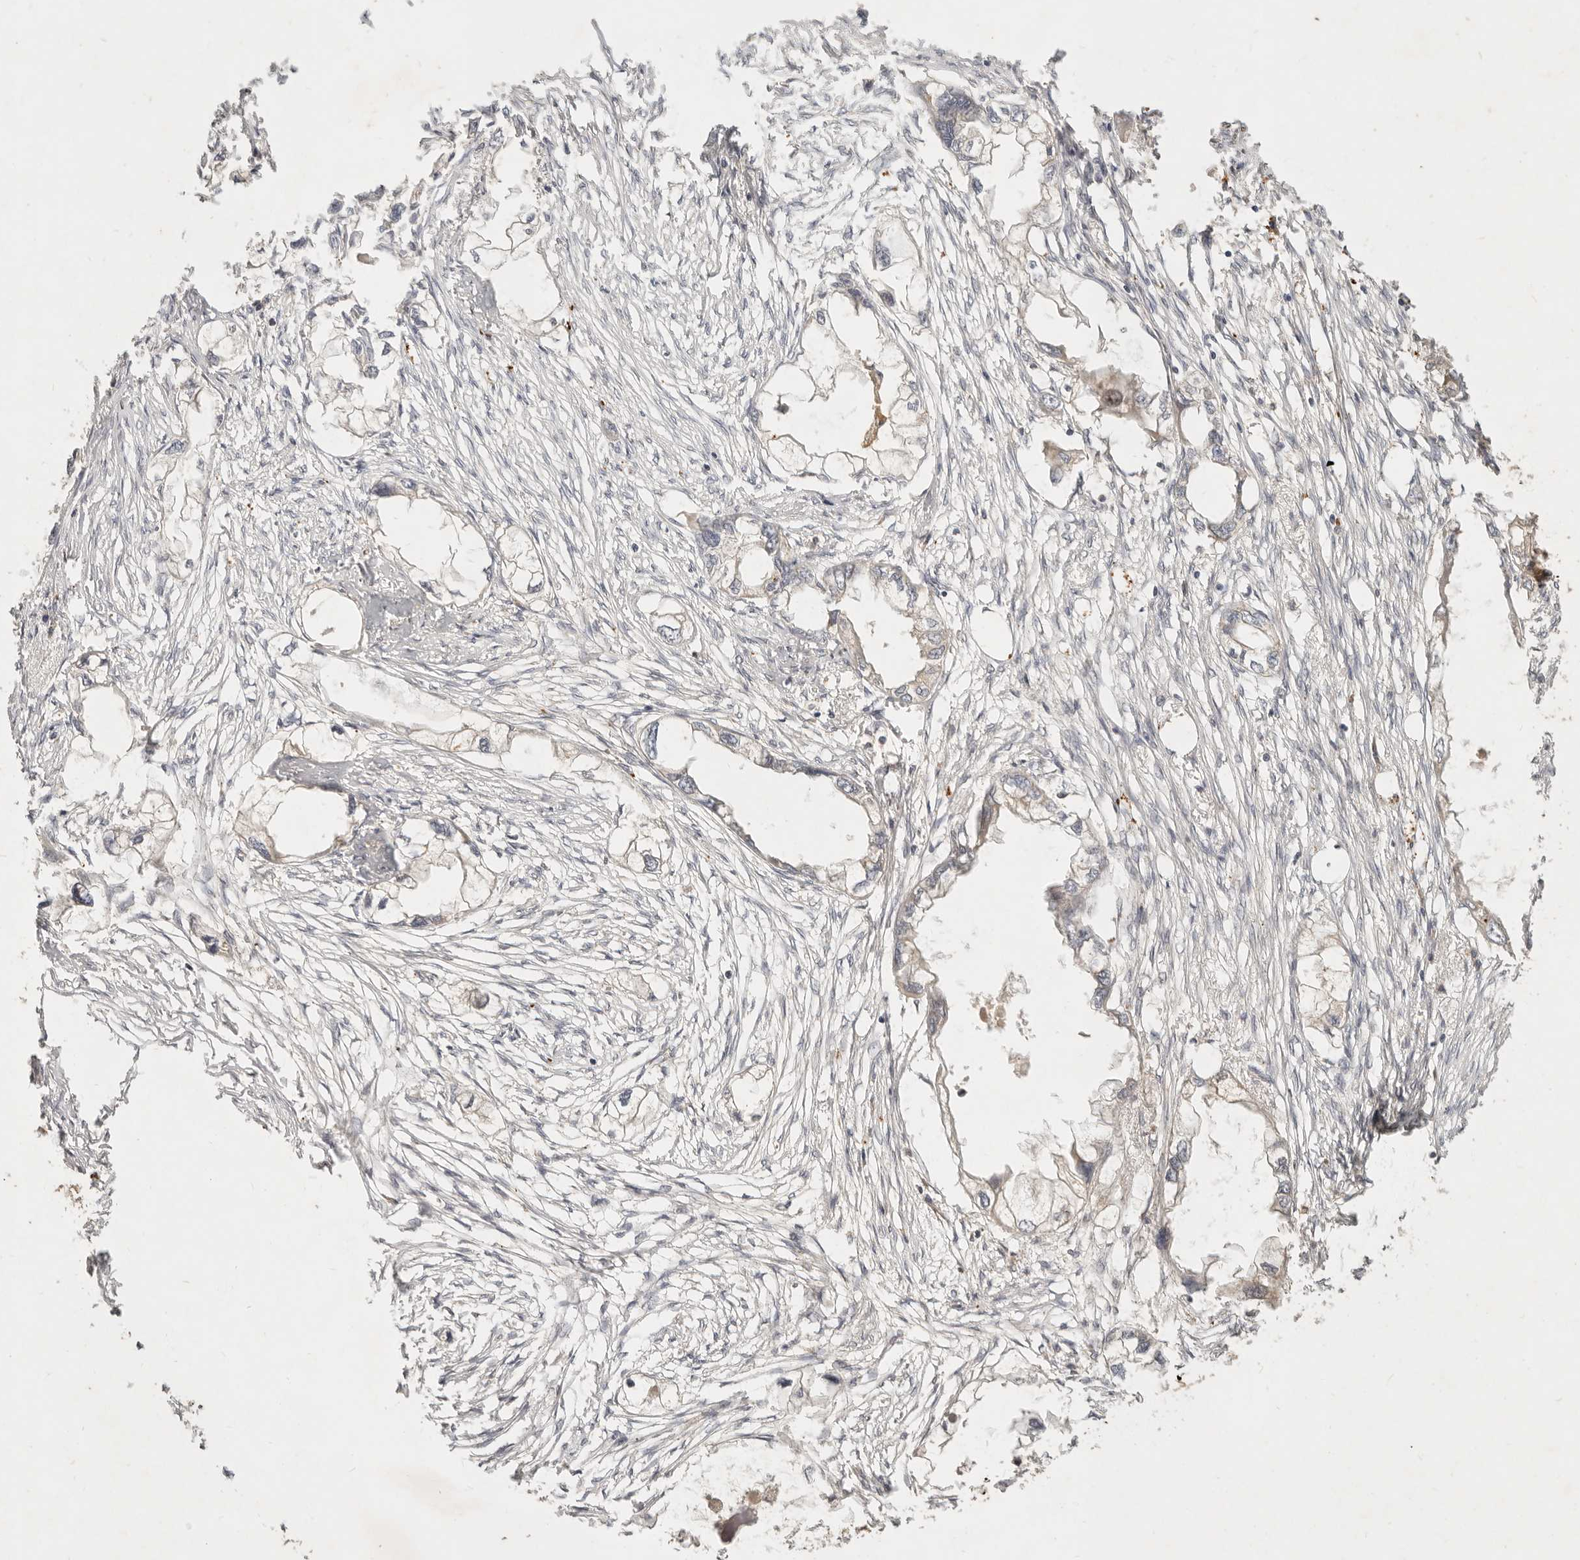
{"staining": {"intensity": "negative", "quantity": "none", "location": "none"}, "tissue": "endometrial cancer", "cell_type": "Tumor cells", "image_type": "cancer", "snomed": [{"axis": "morphology", "description": "Adenocarcinoma, NOS"}, {"axis": "morphology", "description": "Adenocarcinoma, metastatic, NOS"}, {"axis": "topography", "description": "Adipose tissue"}, {"axis": "topography", "description": "Endometrium"}], "caption": "High magnification brightfield microscopy of endometrial cancer stained with DAB (brown) and counterstained with hematoxylin (blue): tumor cells show no significant staining.", "gene": "FREM2", "patient": {"sex": "female", "age": 67}}